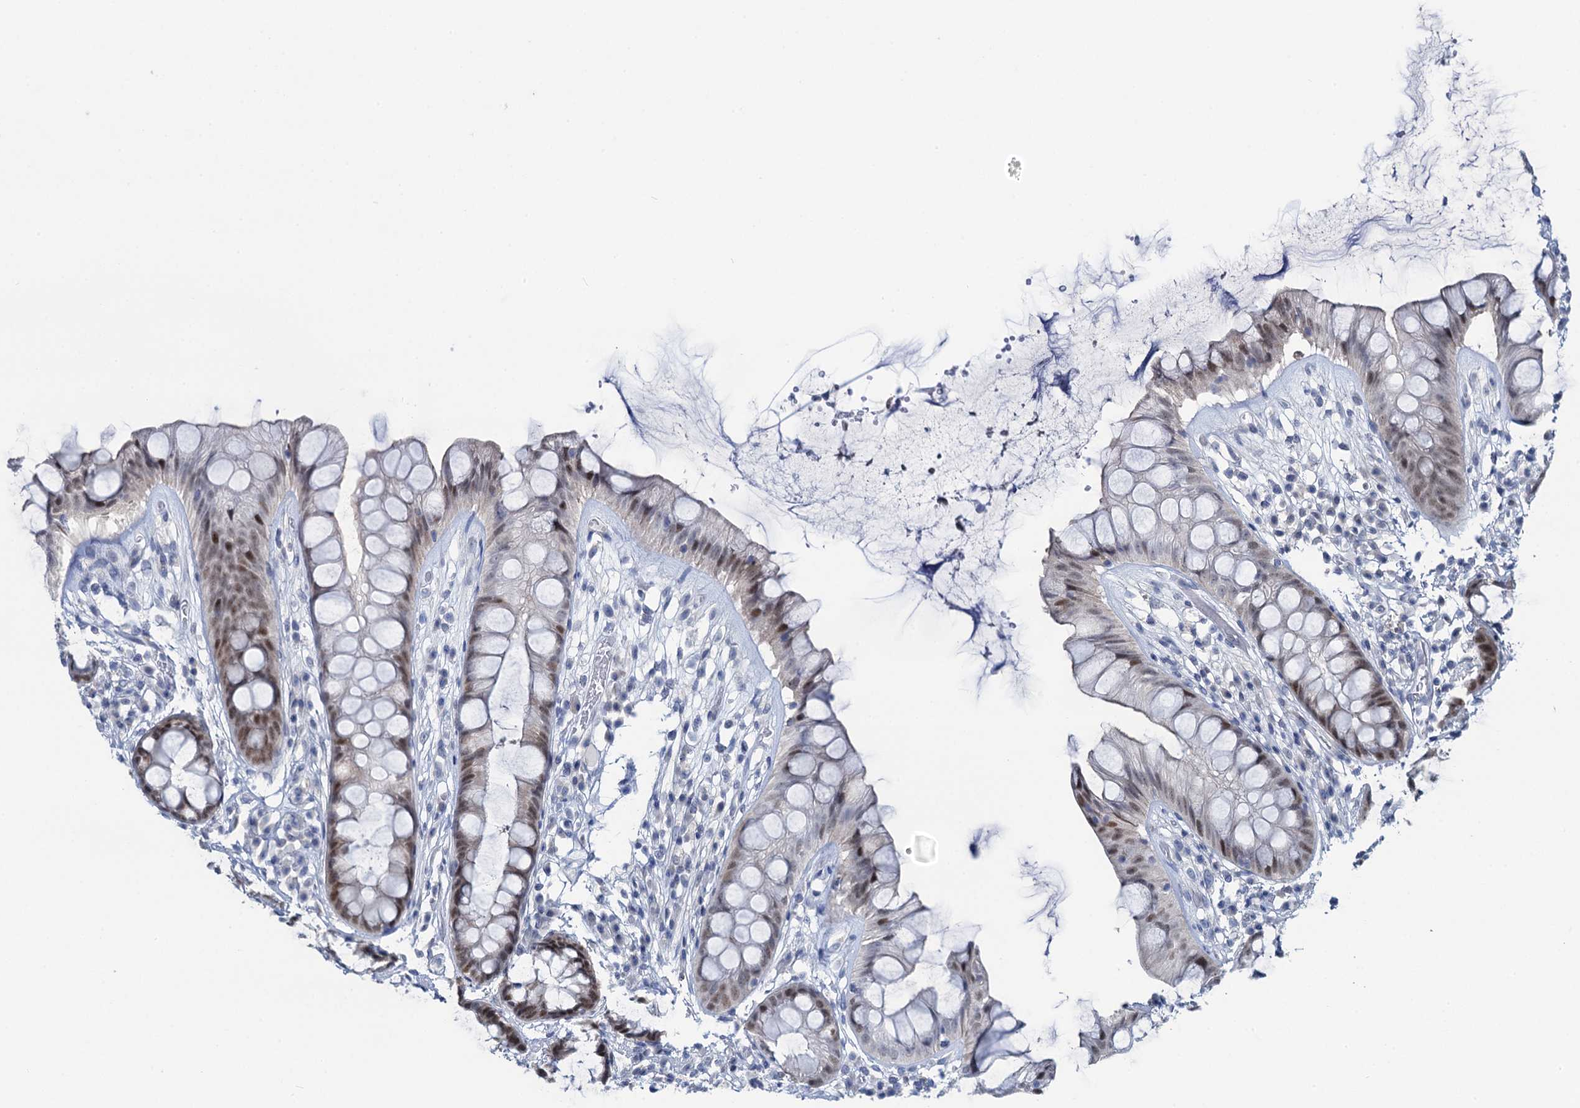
{"staining": {"intensity": "weak", "quantity": "25%-75%", "location": "cytoplasmic/membranous,nuclear"}, "tissue": "rectum", "cell_type": "Glandular cells", "image_type": "normal", "snomed": [{"axis": "morphology", "description": "Normal tissue, NOS"}, {"axis": "topography", "description": "Rectum"}], "caption": "Benign rectum exhibits weak cytoplasmic/membranous,nuclear staining in approximately 25%-75% of glandular cells, visualized by immunohistochemistry. (DAB IHC with brightfield microscopy, high magnification).", "gene": "TOX3", "patient": {"sex": "male", "age": 74}}